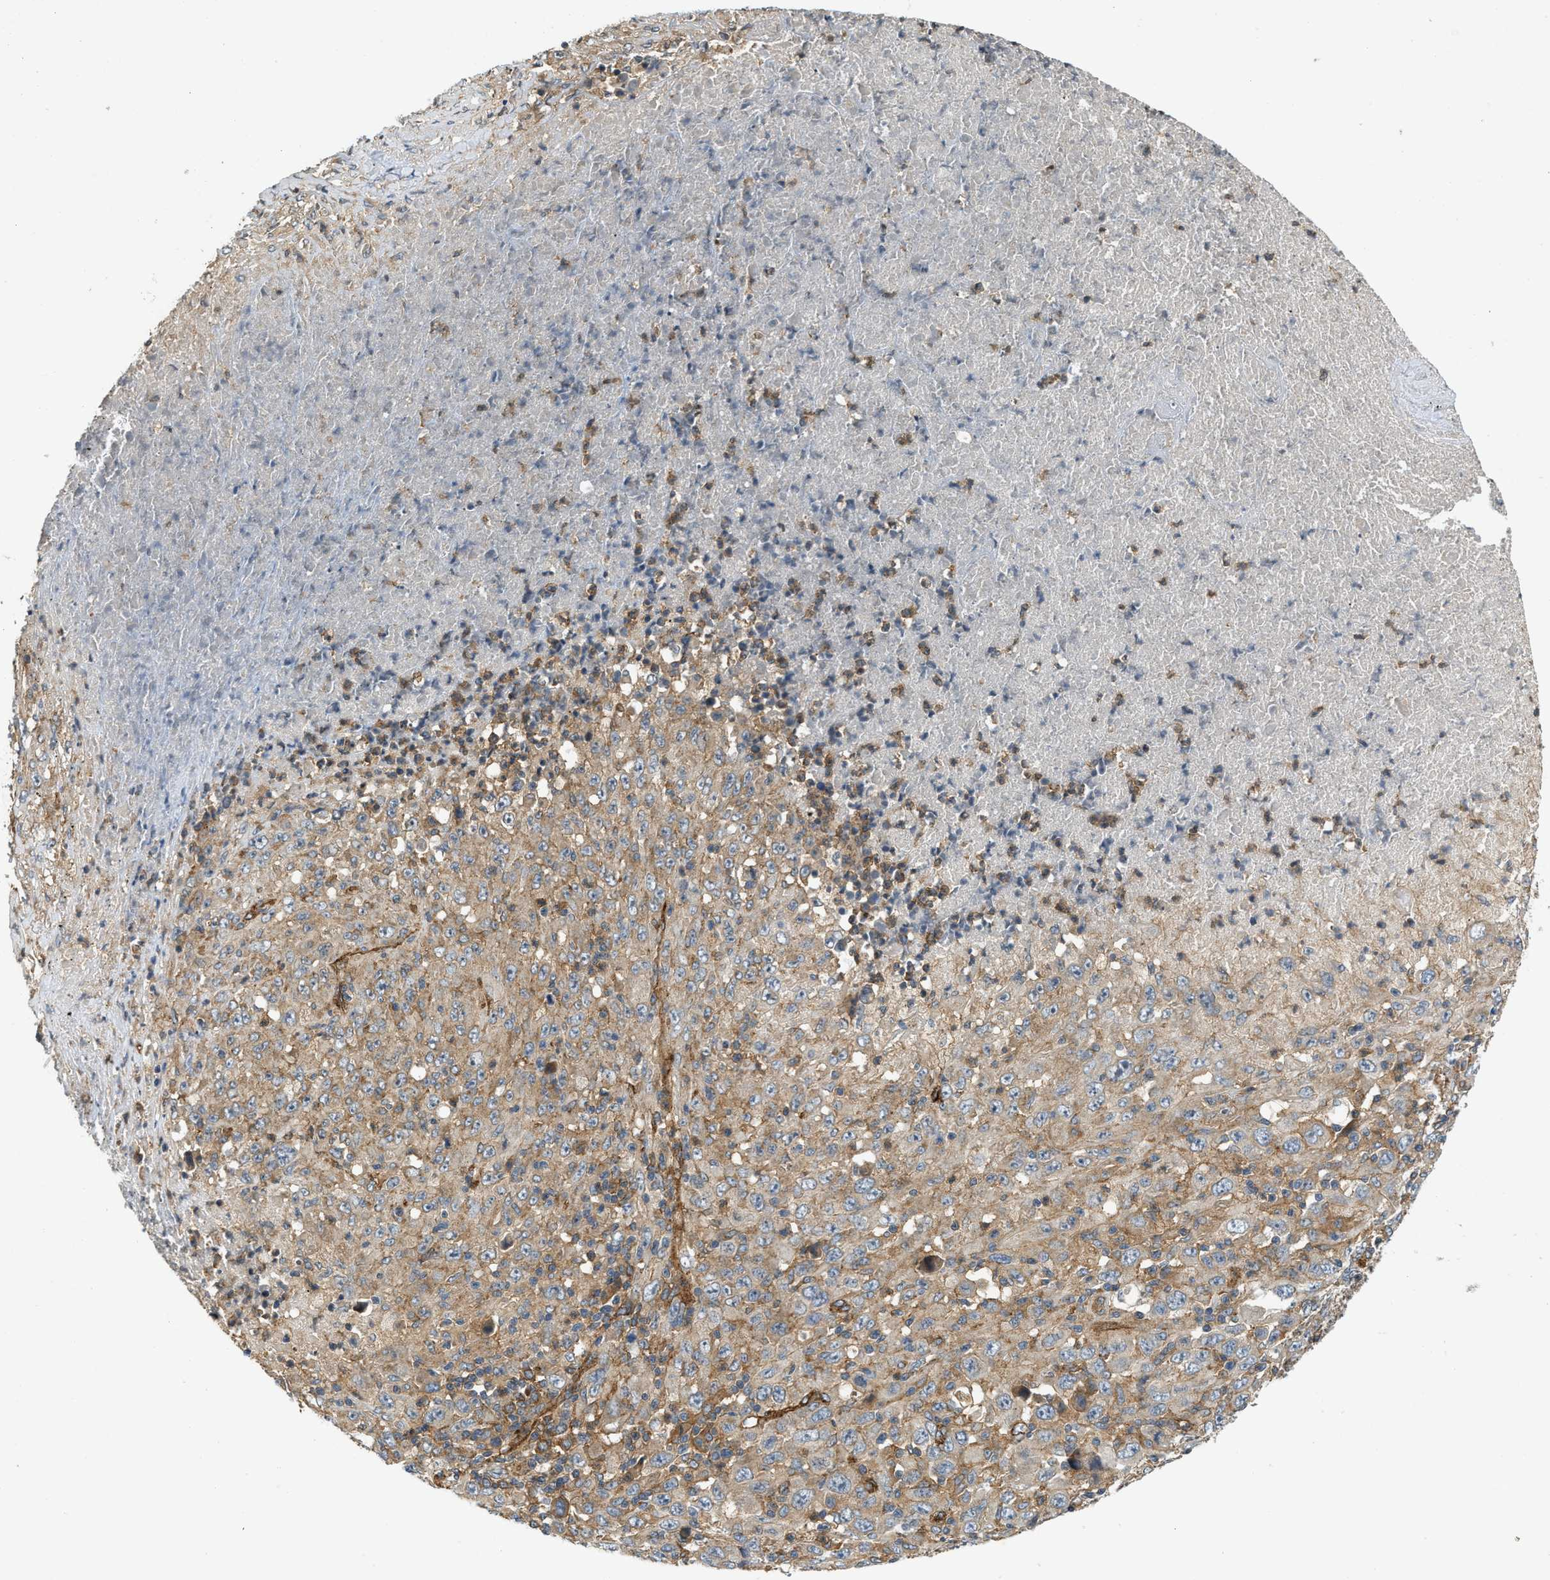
{"staining": {"intensity": "weak", "quantity": "25%-75%", "location": "cytoplasmic/membranous"}, "tissue": "melanoma", "cell_type": "Tumor cells", "image_type": "cancer", "snomed": [{"axis": "morphology", "description": "Malignant melanoma, Metastatic site"}, {"axis": "topography", "description": "Skin"}], "caption": "Brown immunohistochemical staining in malignant melanoma (metastatic site) shows weak cytoplasmic/membranous positivity in approximately 25%-75% of tumor cells.", "gene": "HIP1", "patient": {"sex": "female", "age": 56}}